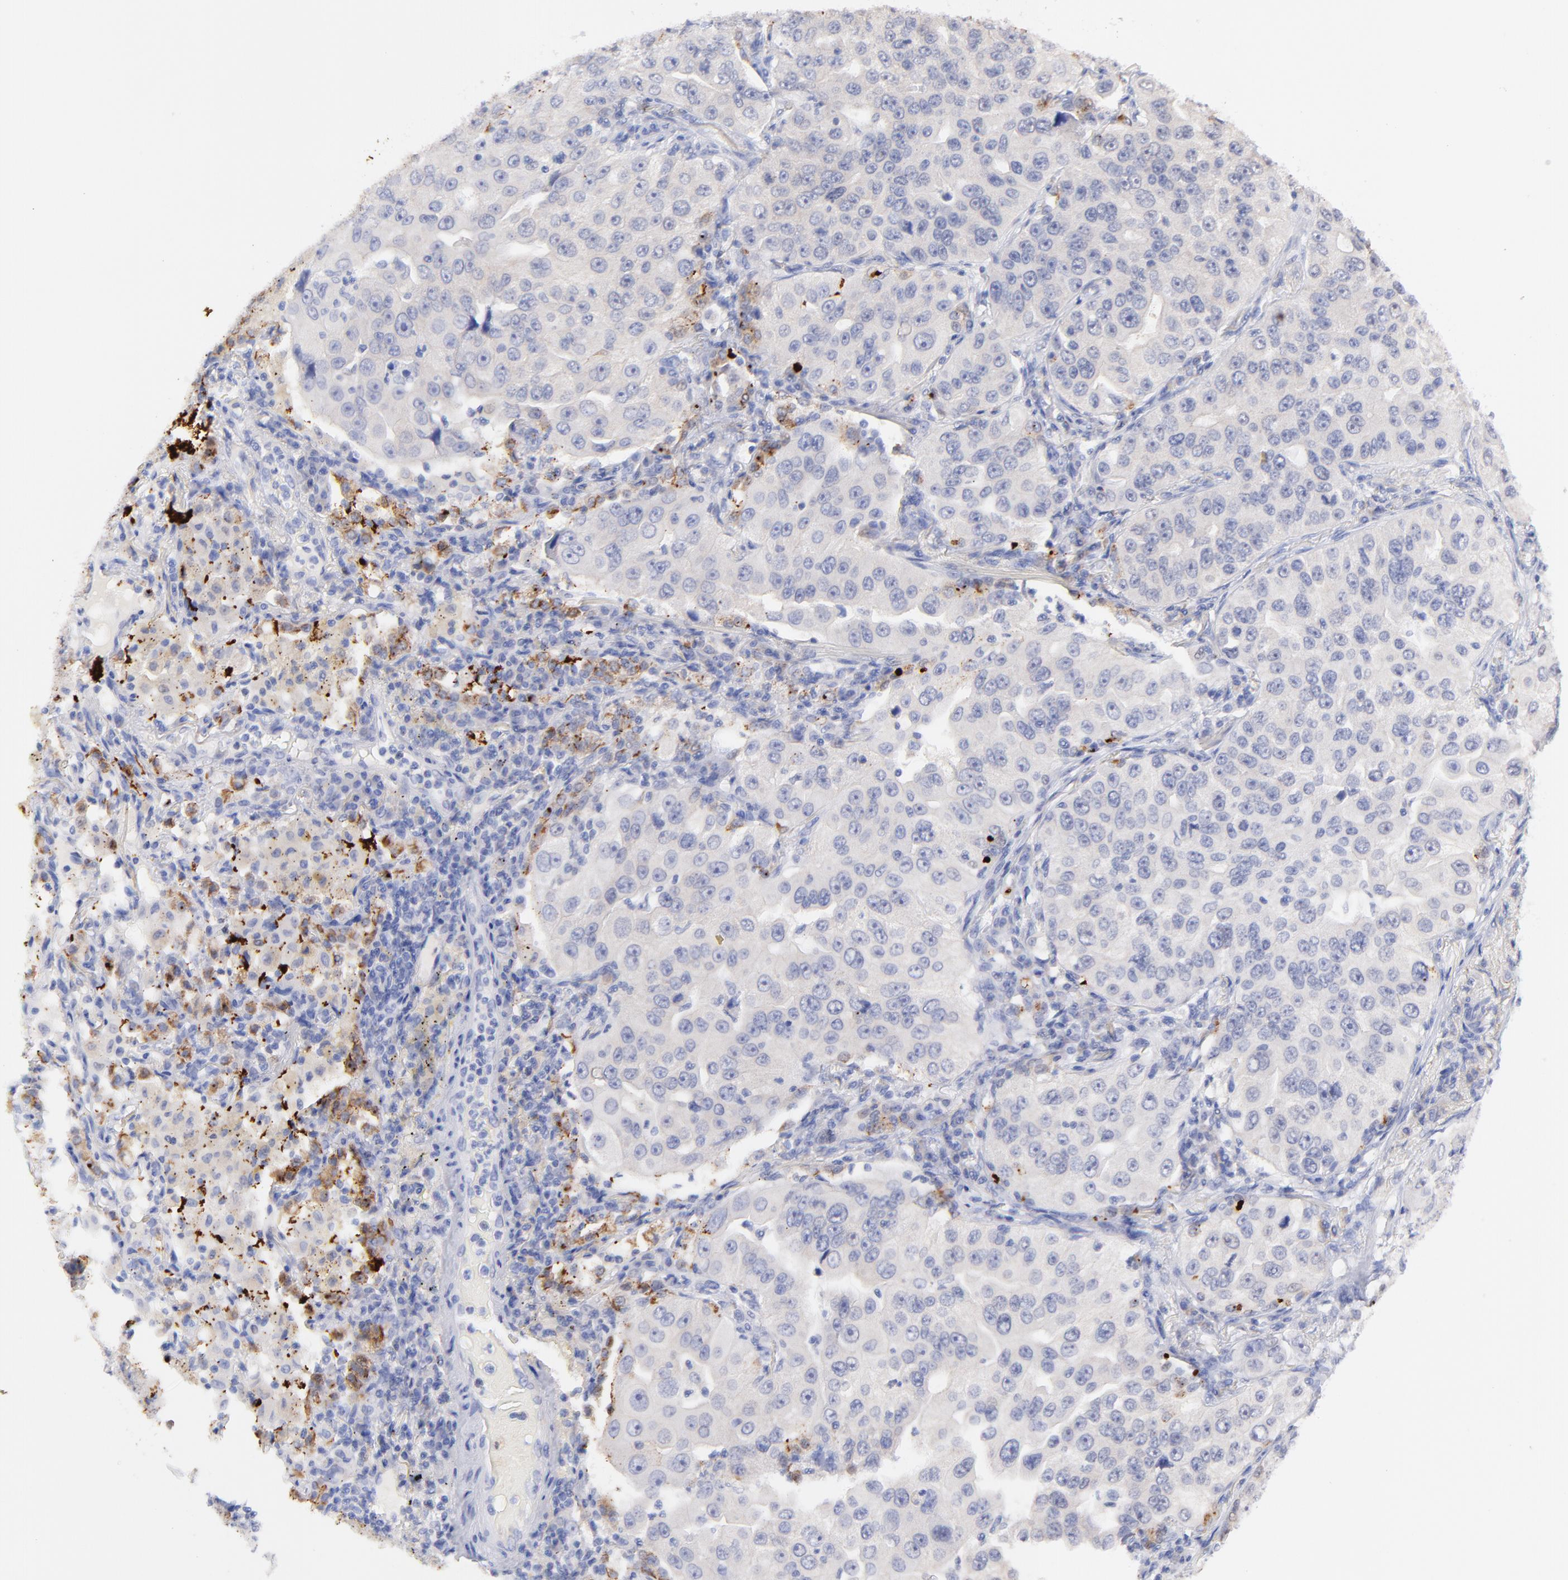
{"staining": {"intensity": "negative", "quantity": "none", "location": "none"}, "tissue": "lung cancer", "cell_type": "Tumor cells", "image_type": "cancer", "snomed": [{"axis": "morphology", "description": "Adenocarcinoma, NOS"}, {"axis": "topography", "description": "Lung"}], "caption": "A photomicrograph of lung adenocarcinoma stained for a protein exhibits no brown staining in tumor cells.", "gene": "CFAP57", "patient": {"sex": "male", "age": 84}}